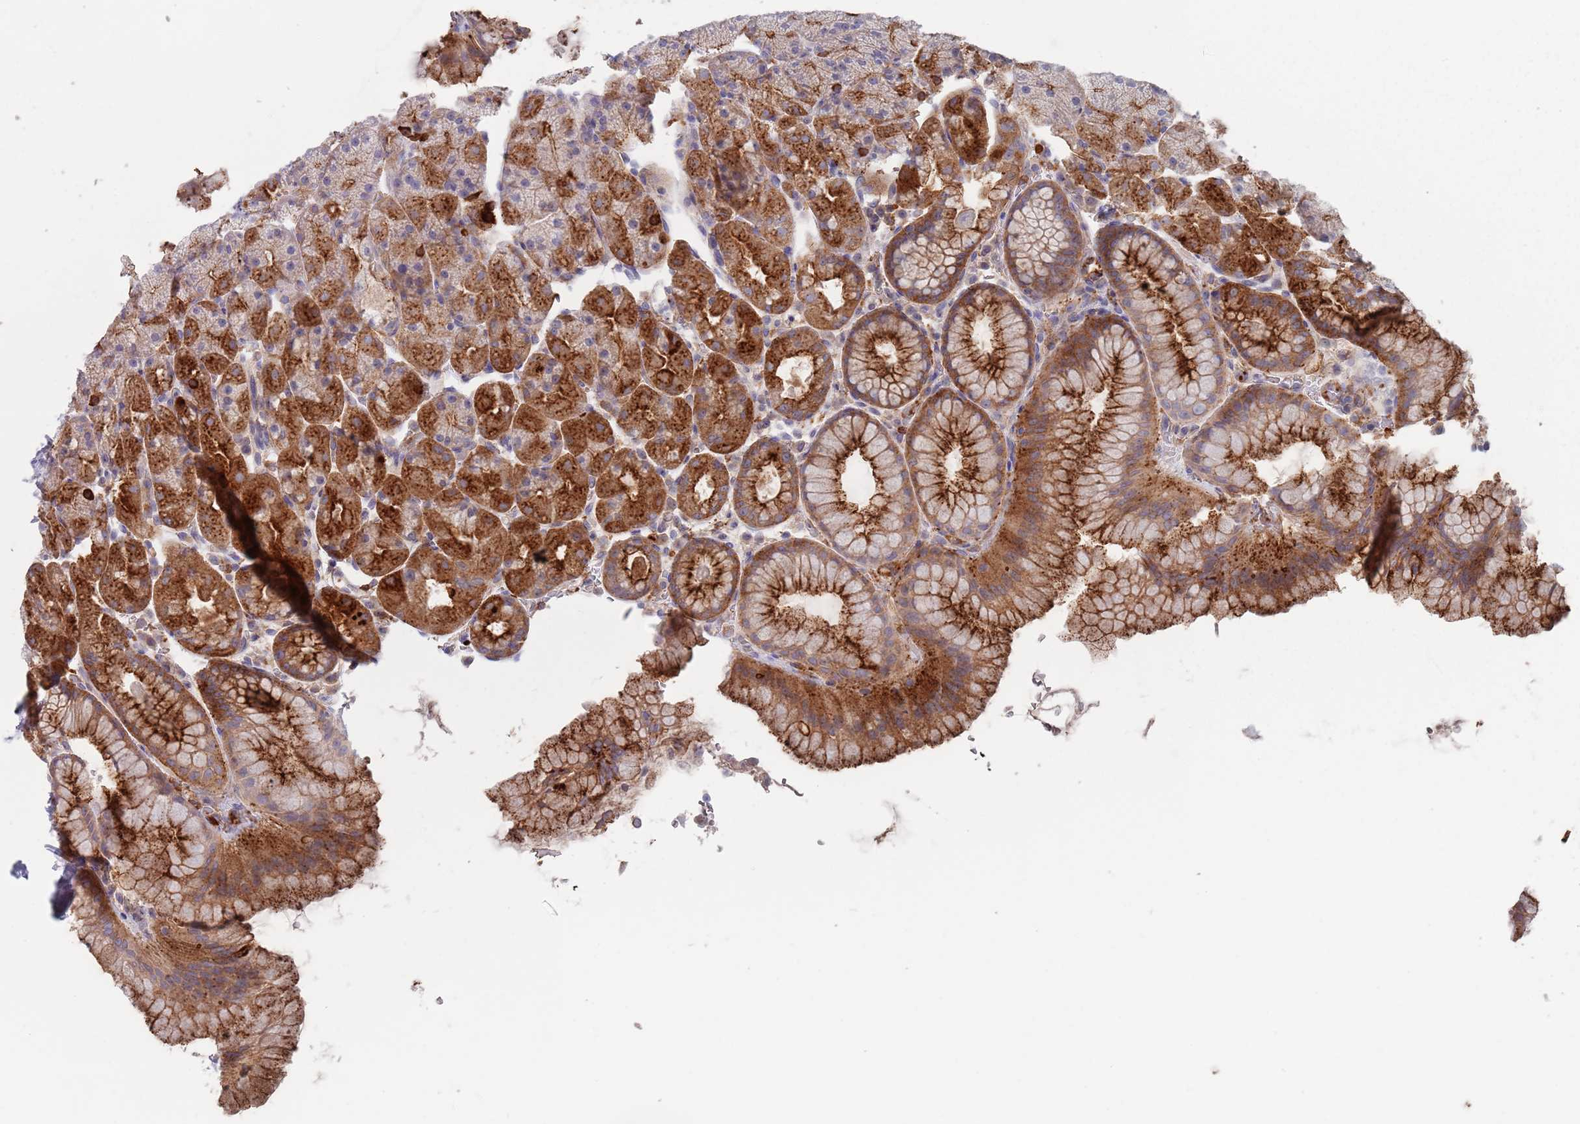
{"staining": {"intensity": "strong", "quantity": ">75%", "location": "cytoplasmic/membranous"}, "tissue": "stomach", "cell_type": "Glandular cells", "image_type": "normal", "snomed": [{"axis": "morphology", "description": "Normal tissue, NOS"}, {"axis": "topography", "description": "Stomach, upper"}, {"axis": "topography", "description": "Stomach, lower"}], "caption": "Human stomach stained for a protein (brown) displays strong cytoplasmic/membranous positive staining in about >75% of glandular cells.", "gene": "APPL2", "patient": {"sex": "male", "age": 67}}